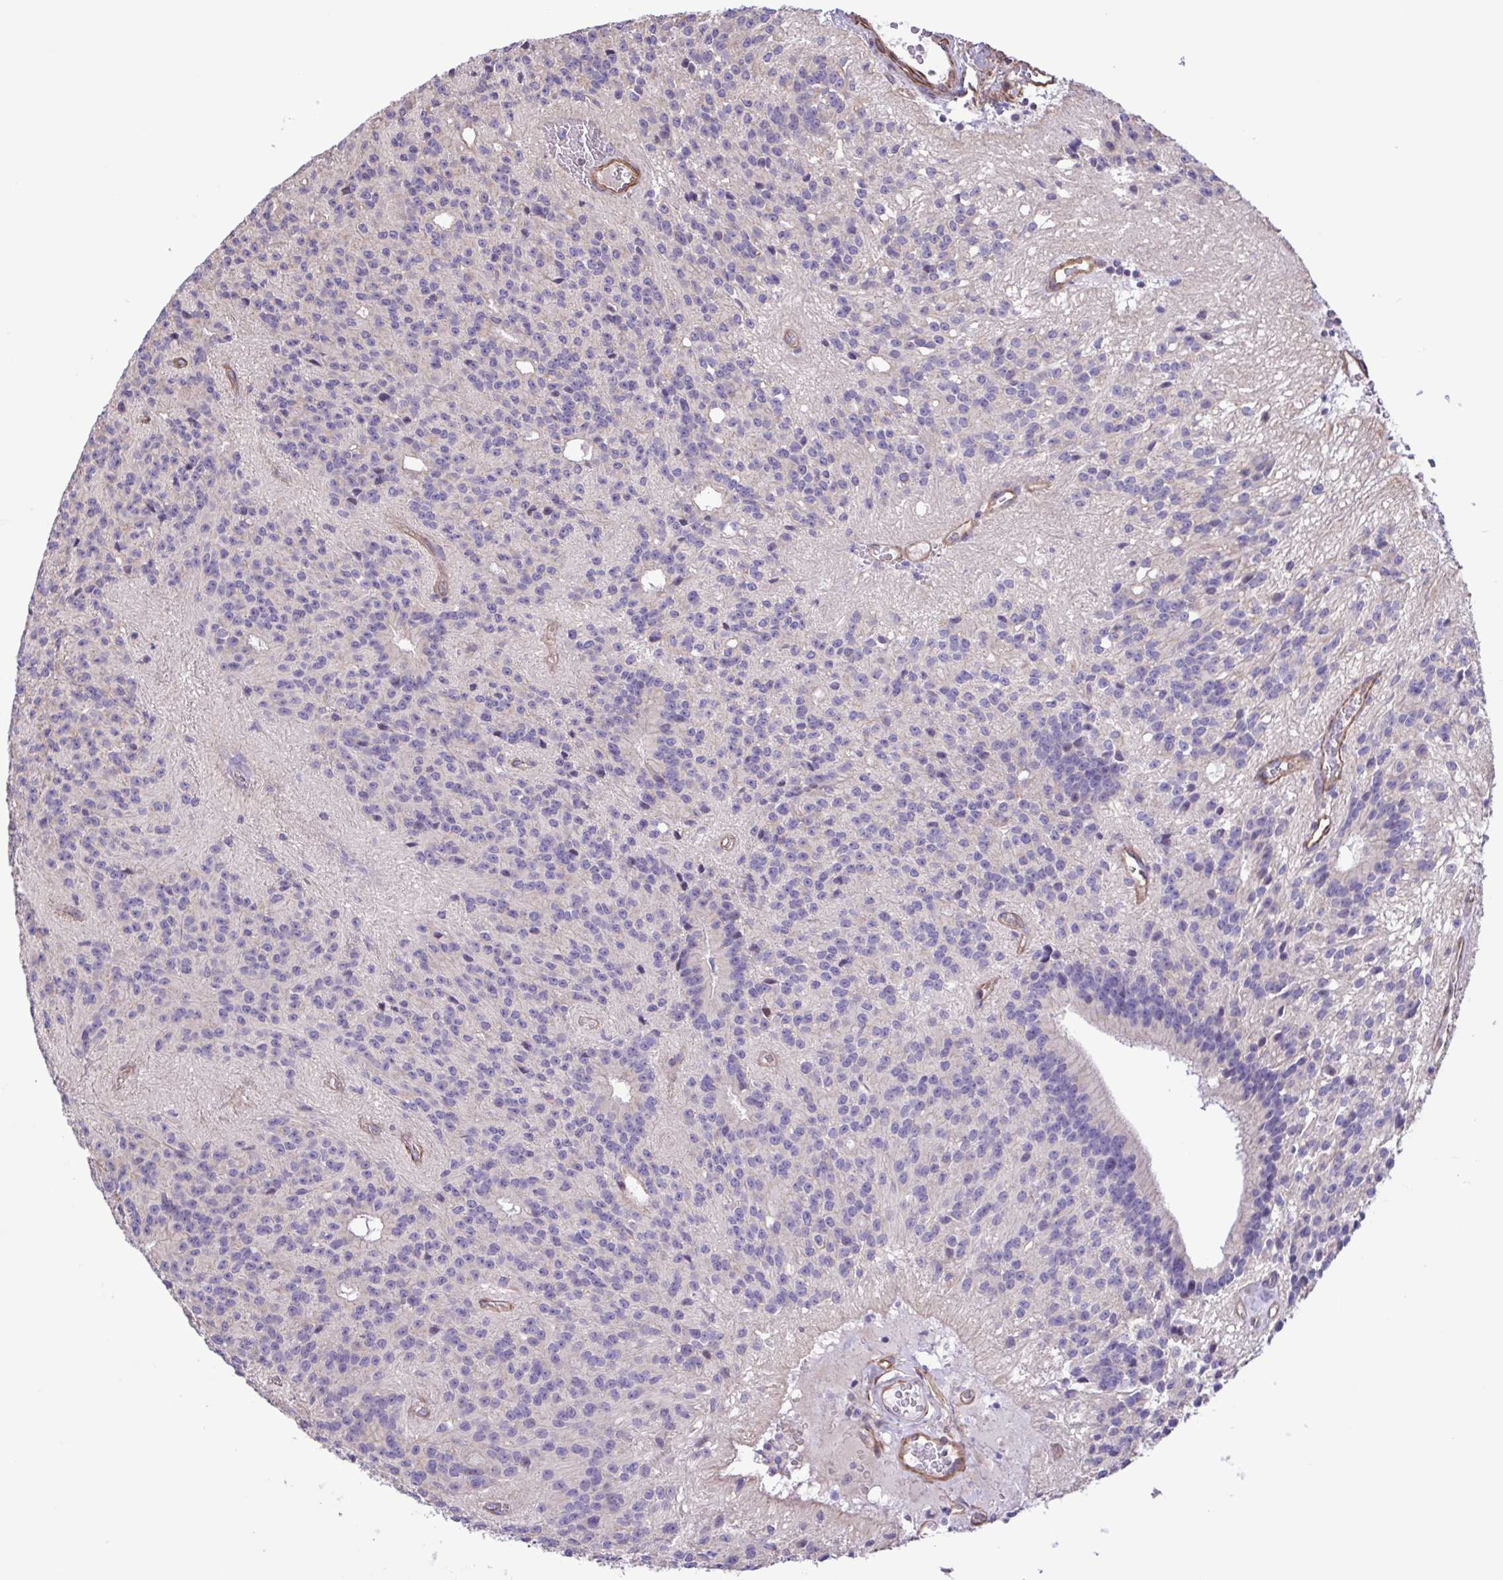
{"staining": {"intensity": "negative", "quantity": "none", "location": "none"}, "tissue": "glioma", "cell_type": "Tumor cells", "image_type": "cancer", "snomed": [{"axis": "morphology", "description": "Glioma, malignant, Low grade"}, {"axis": "topography", "description": "Brain"}], "caption": "Histopathology image shows no protein staining in tumor cells of glioma tissue.", "gene": "FLT1", "patient": {"sex": "male", "age": 31}}